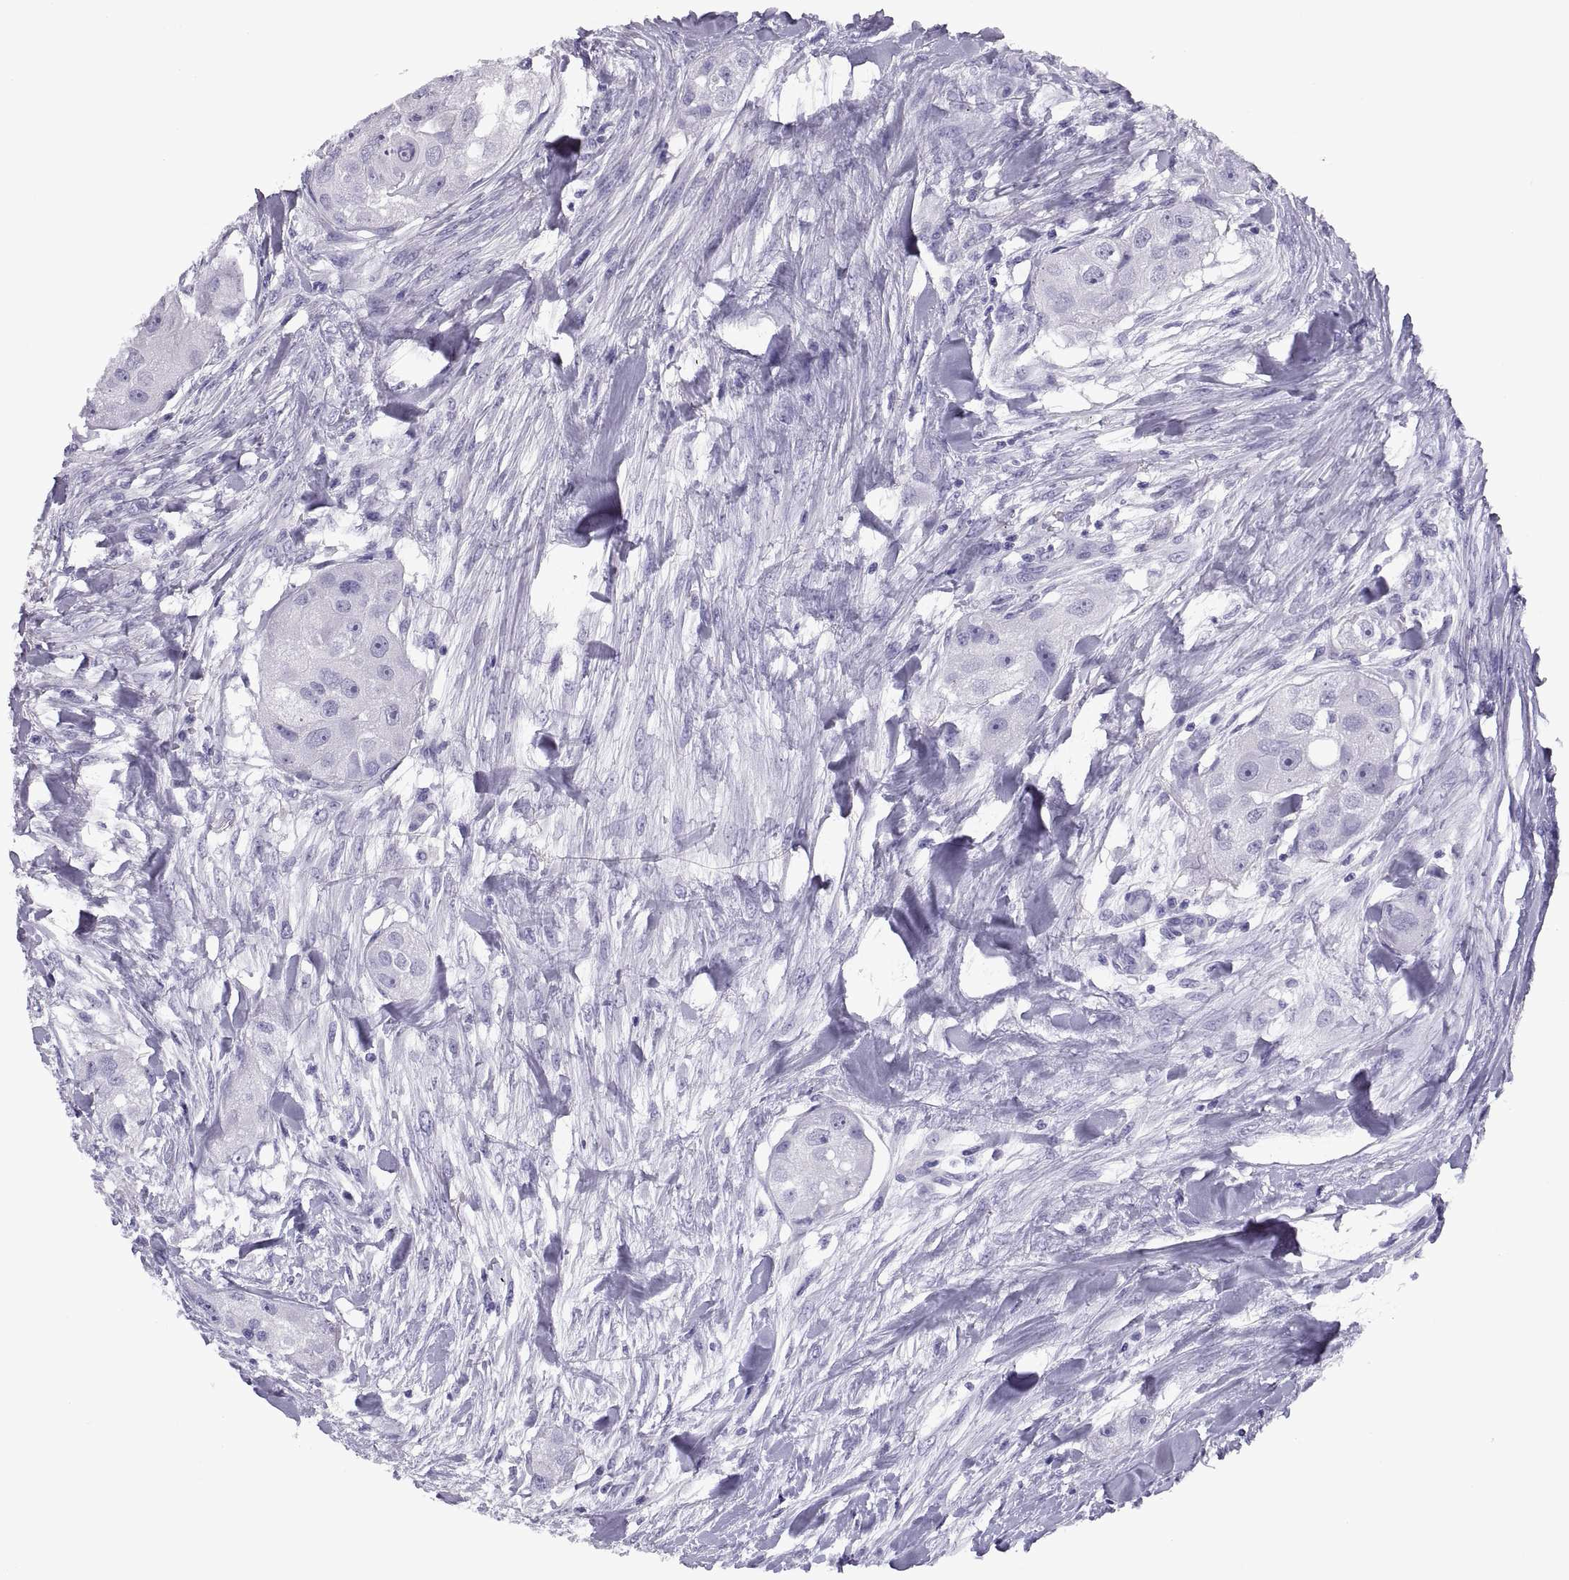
{"staining": {"intensity": "negative", "quantity": "none", "location": "none"}, "tissue": "head and neck cancer", "cell_type": "Tumor cells", "image_type": "cancer", "snomed": [{"axis": "morphology", "description": "Squamous cell carcinoma, NOS"}, {"axis": "topography", "description": "Head-Neck"}], "caption": "The immunohistochemistry (IHC) image has no significant staining in tumor cells of head and neck cancer tissue.", "gene": "RGS20", "patient": {"sex": "male", "age": 51}}